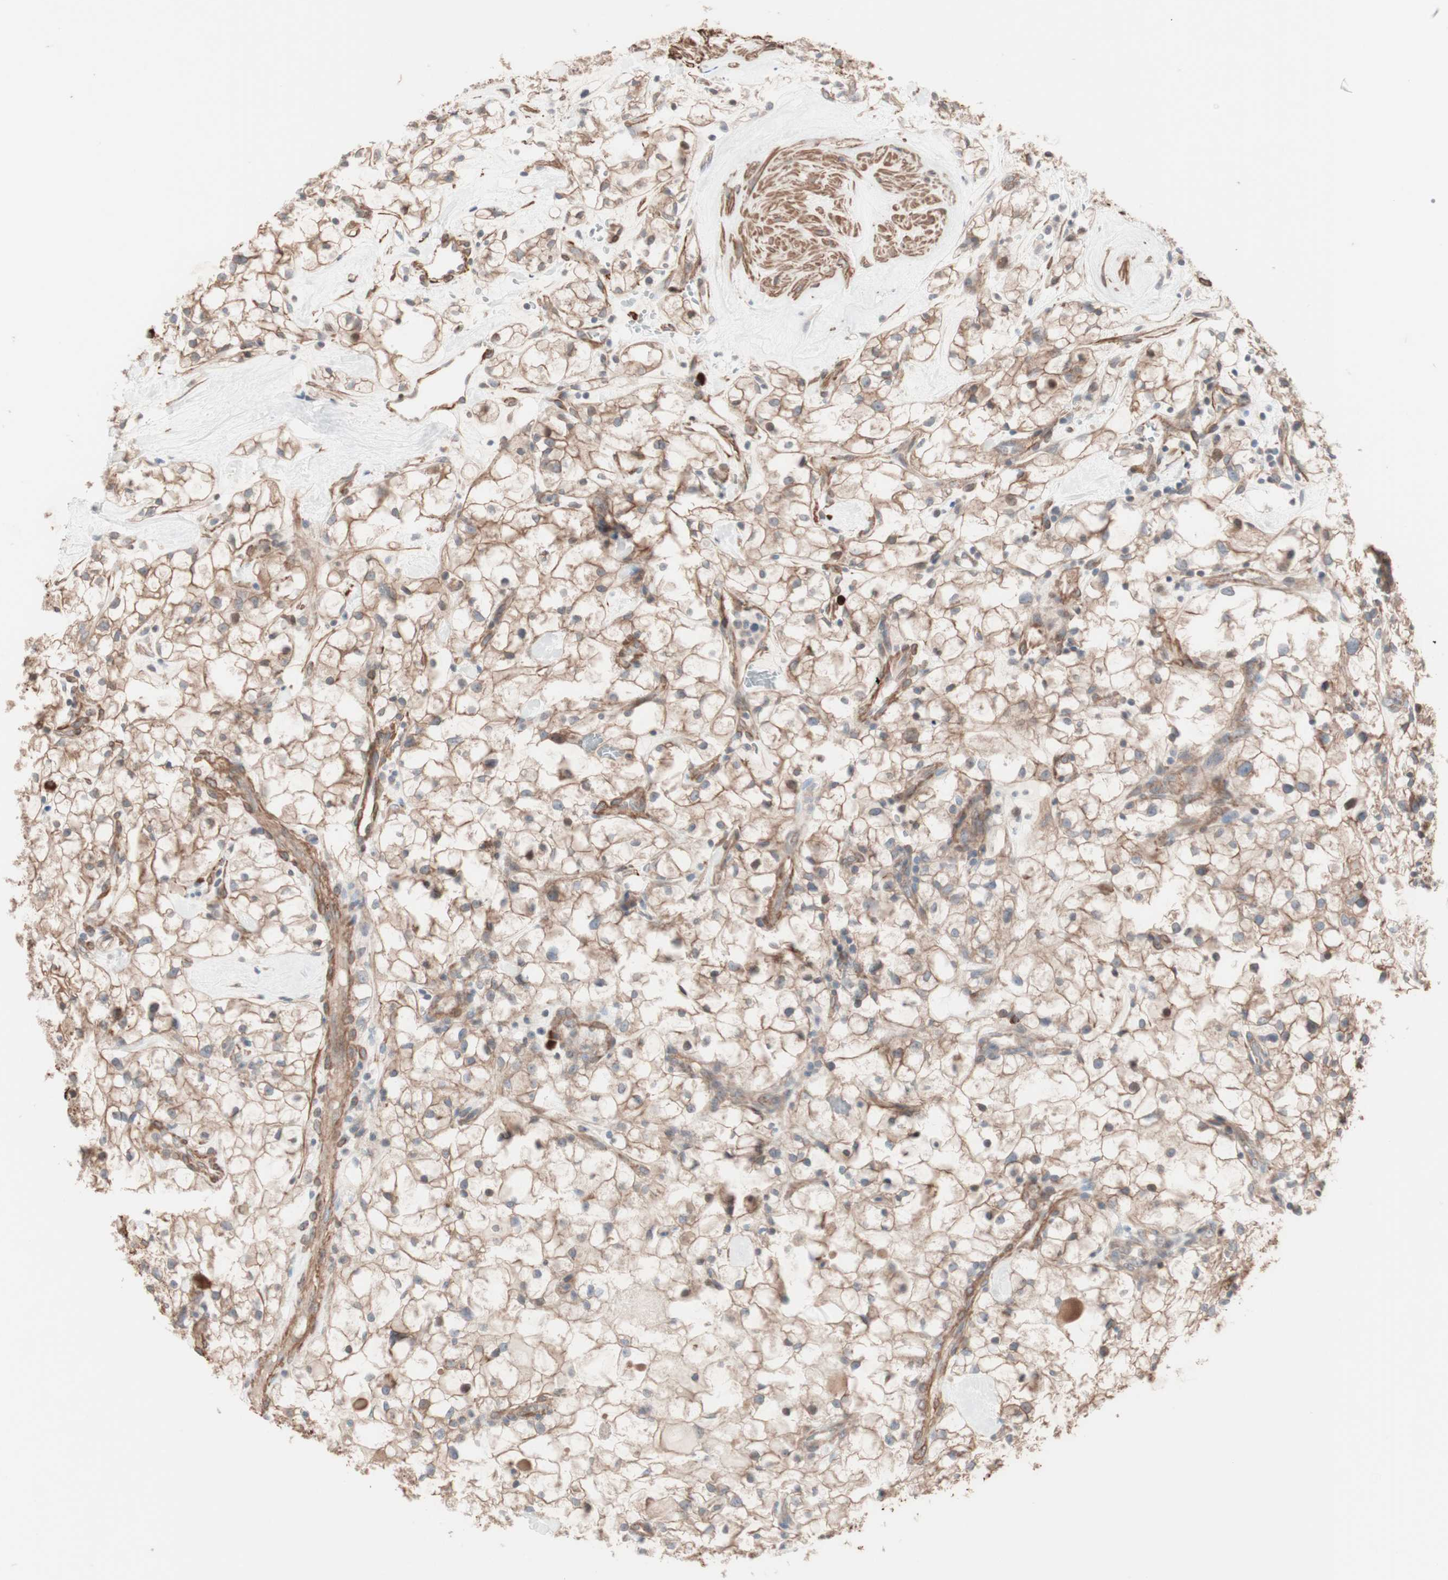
{"staining": {"intensity": "weak", "quantity": "25%-75%", "location": "cytoplasmic/membranous"}, "tissue": "renal cancer", "cell_type": "Tumor cells", "image_type": "cancer", "snomed": [{"axis": "morphology", "description": "Adenocarcinoma, NOS"}, {"axis": "topography", "description": "Kidney"}], "caption": "Immunohistochemical staining of adenocarcinoma (renal) exhibits weak cytoplasmic/membranous protein expression in about 25%-75% of tumor cells.", "gene": "ALG5", "patient": {"sex": "female", "age": 60}}